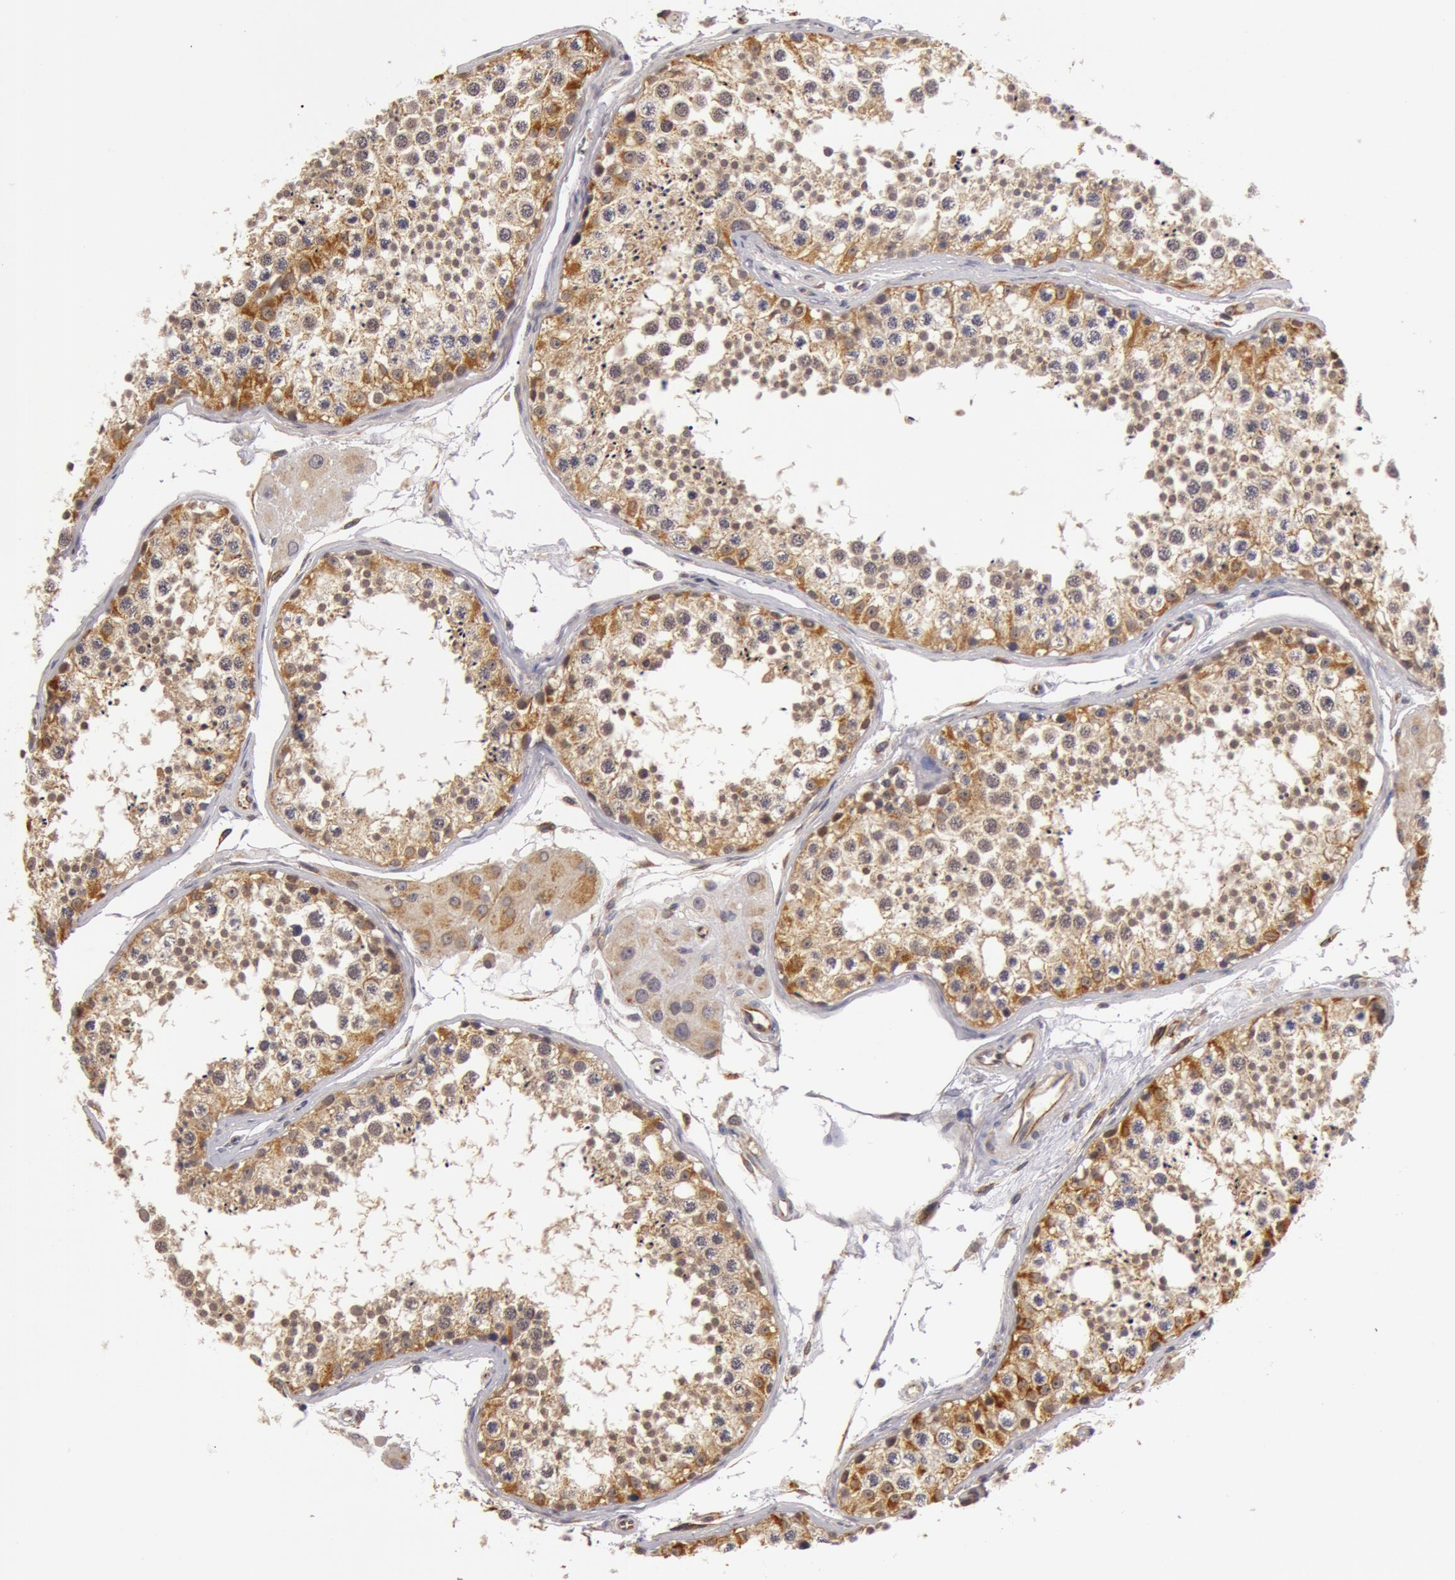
{"staining": {"intensity": "moderate", "quantity": "25%-75%", "location": "cytoplasmic/membranous"}, "tissue": "testis", "cell_type": "Cells in seminiferous ducts", "image_type": "normal", "snomed": [{"axis": "morphology", "description": "Normal tissue, NOS"}, {"axis": "topography", "description": "Testis"}], "caption": "IHC of unremarkable testis demonstrates medium levels of moderate cytoplasmic/membranous expression in about 25%-75% of cells in seminiferous ducts.", "gene": "SYTL4", "patient": {"sex": "male", "age": 57}}